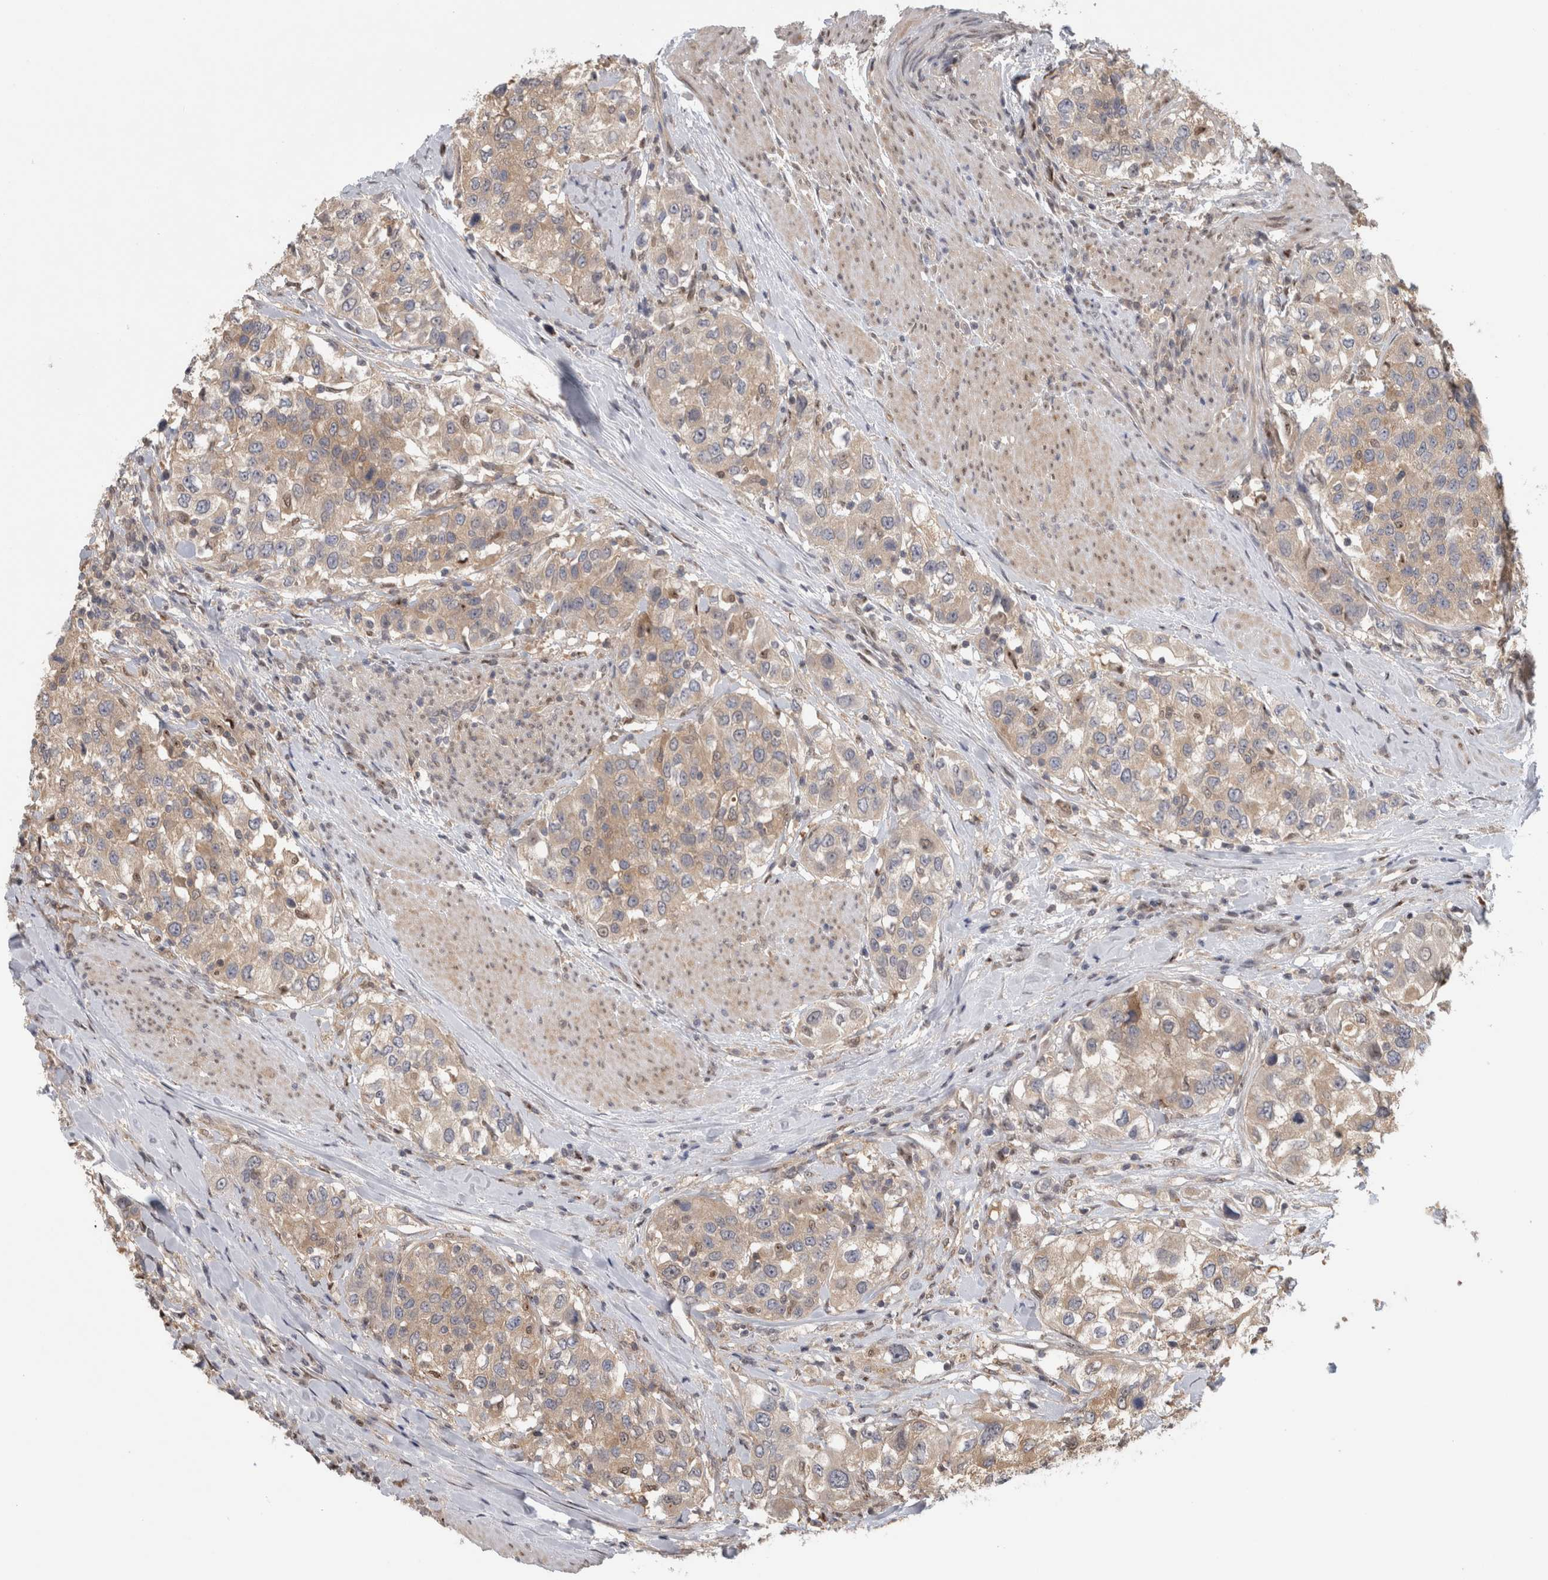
{"staining": {"intensity": "weak", "quantity": ">75%", "location": "cytoplasmic/membranous"}, "tissue": "urothelial cancer", "cell_type": "Tumor cells", "image_type": "cancer", "snomed": [{"axis": "morphology", "description": "Urothelial carcinoma, High grade"}, {"axis": "topography", "description": "Urinary bladder"}], "caption": "Protein staining of urothelial cancer tissue demonstrates weak cytoplasmic/membranous expression in about >75% of tumor cells.", "gene": "PIGP", "patient": {"sex": "female", "age": 80}}